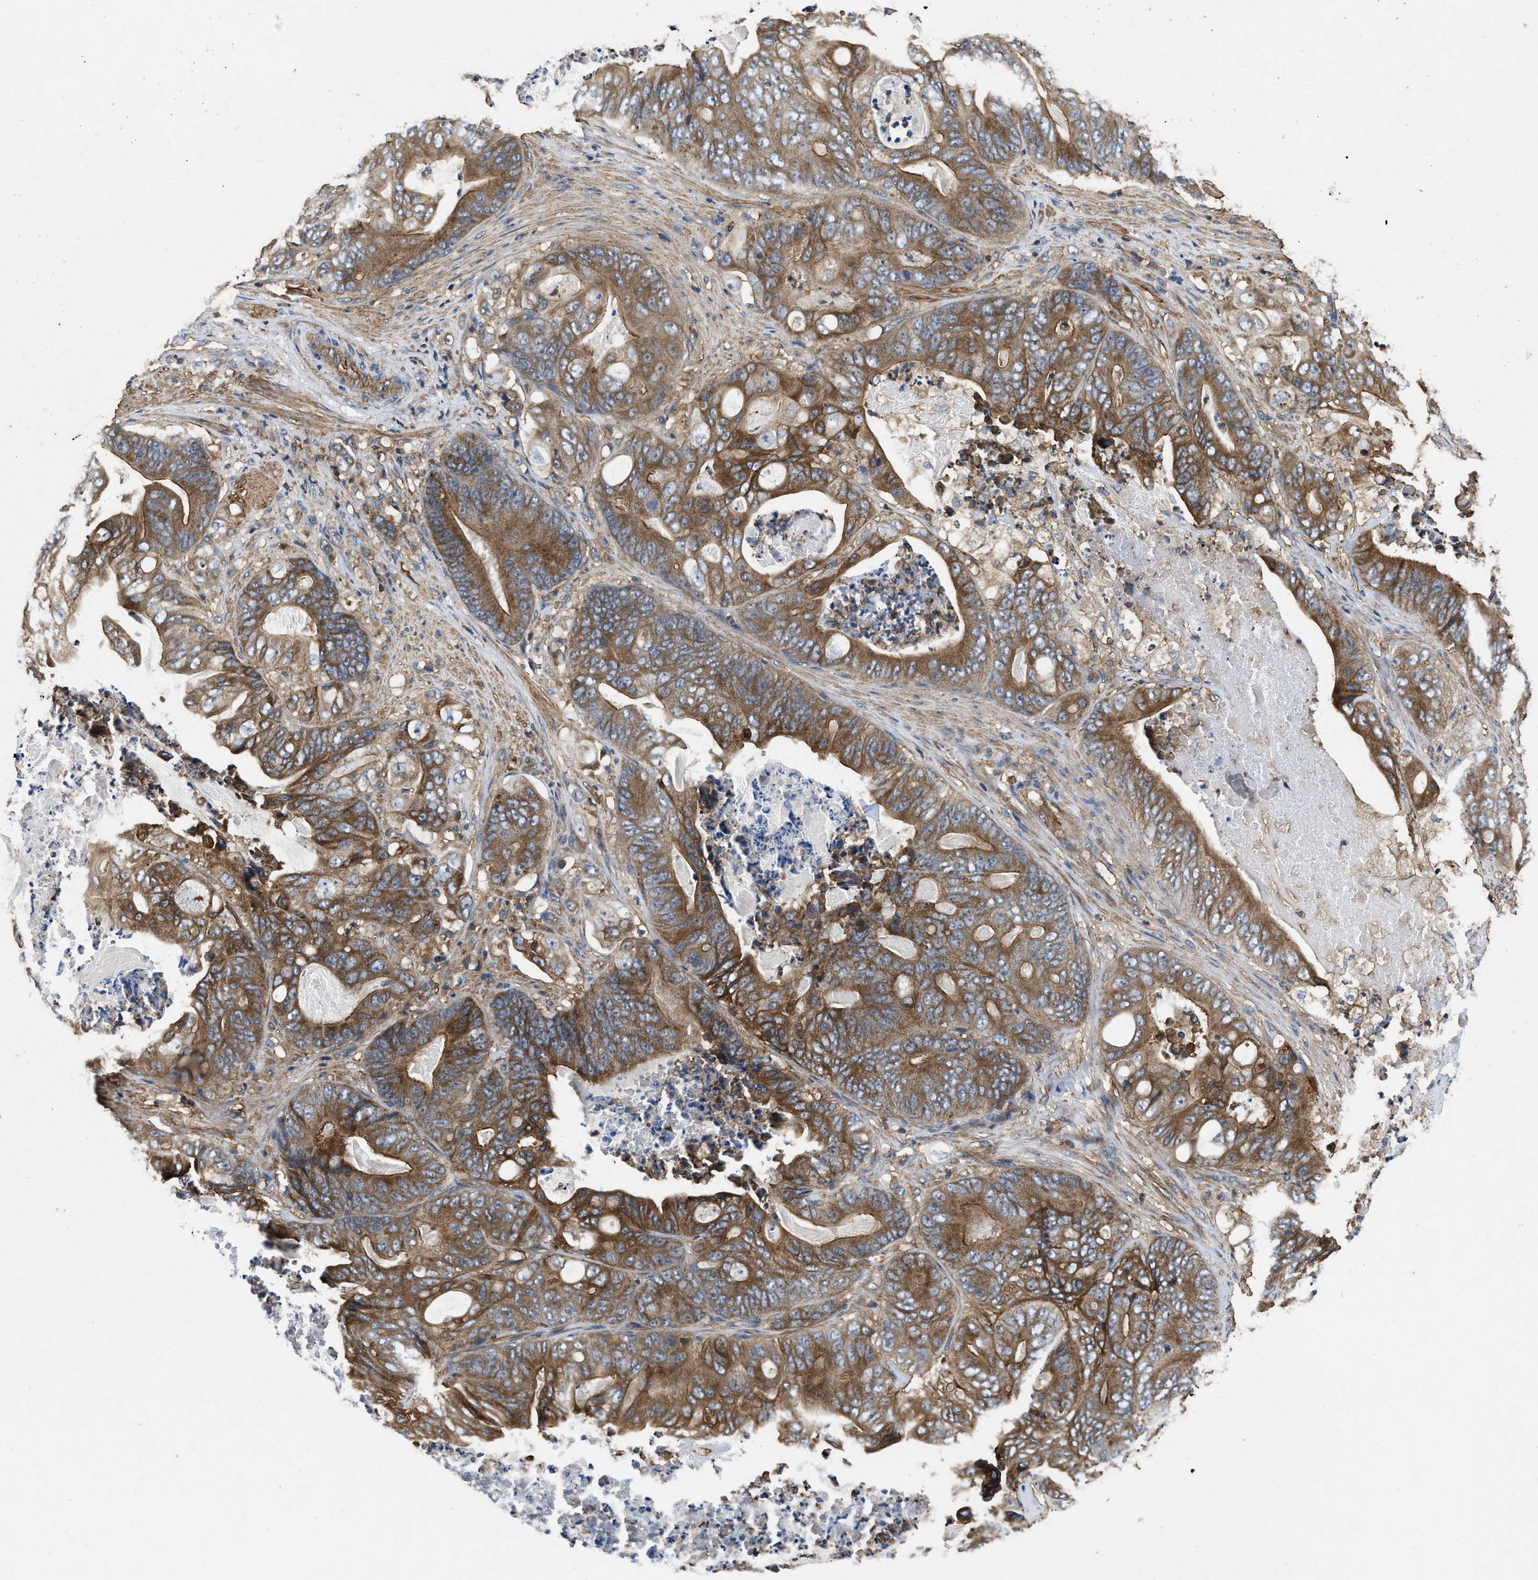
{"staining": {"intensity": "moderate", "quantity": ">75%", "location": "cytoplasmic/membranous"}, "tissue": "stomach cancer", "cell_type": "Tumor cells", "image_type": "cancer", "snomed": [{"axis": "morphology", "description": "Adenocarcinoma, NOS"}, {"axis": "topography", "description": "Stomach"}], "caption": "Immunohistochemistry staining of stomach adenocarcinoma, which displays medium levels of moderate cytoplasmic/membranous positivity in about >75% of tumor cells indicating moderate cytoplasmic/membranous protein staining. The staining was performed using DAB (brown) for protein detection and nuclei were counterstained in hematoxylin (blue).", "gene": "LINGO2", "patient": {"sex": "female", "age": 73}}